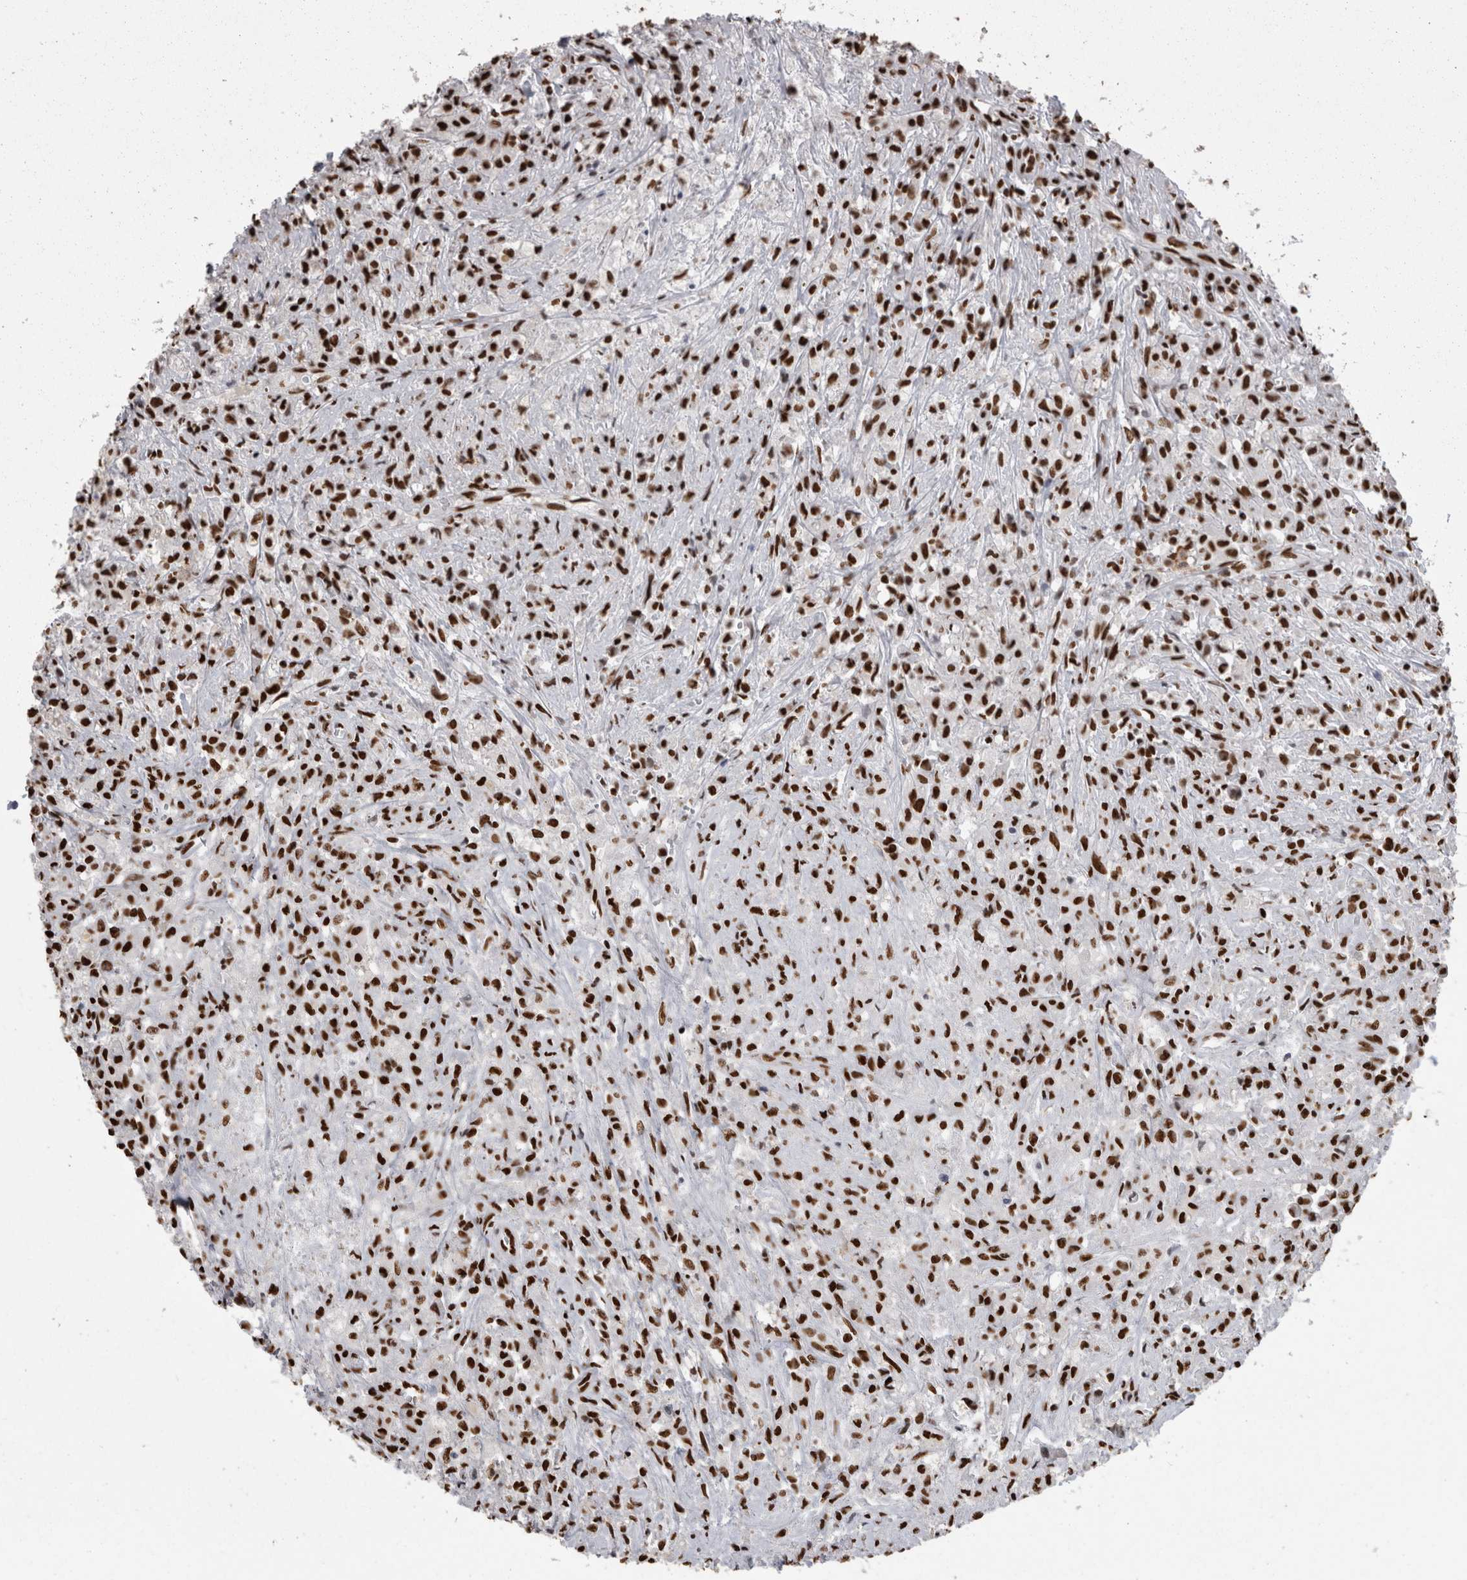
{"staining": {"intensity": "strong", "quantity": ">75%", "location": "nuclear"}, "tissue": "testis cancer", "cell_type": "Tumor cells", "image_type": "cancer", "snomed": [{"axis": "morphology", "description": "Carcinoma, Embryonal, NOS"}, {"axis": "topography", "description": "Testis"}], "caption": "A high amount of strong nuclear positivity is present in about >75% of tumor cells in testis cancer tissue. The staining was performed using DAB (3,3'-diaminobenzidine), with brown indicating positive protein expression. Nuclei are stained blue with hematoxylin.", "gene": "HNRNPM", "patient": {"sex": "male", "age": 2}}